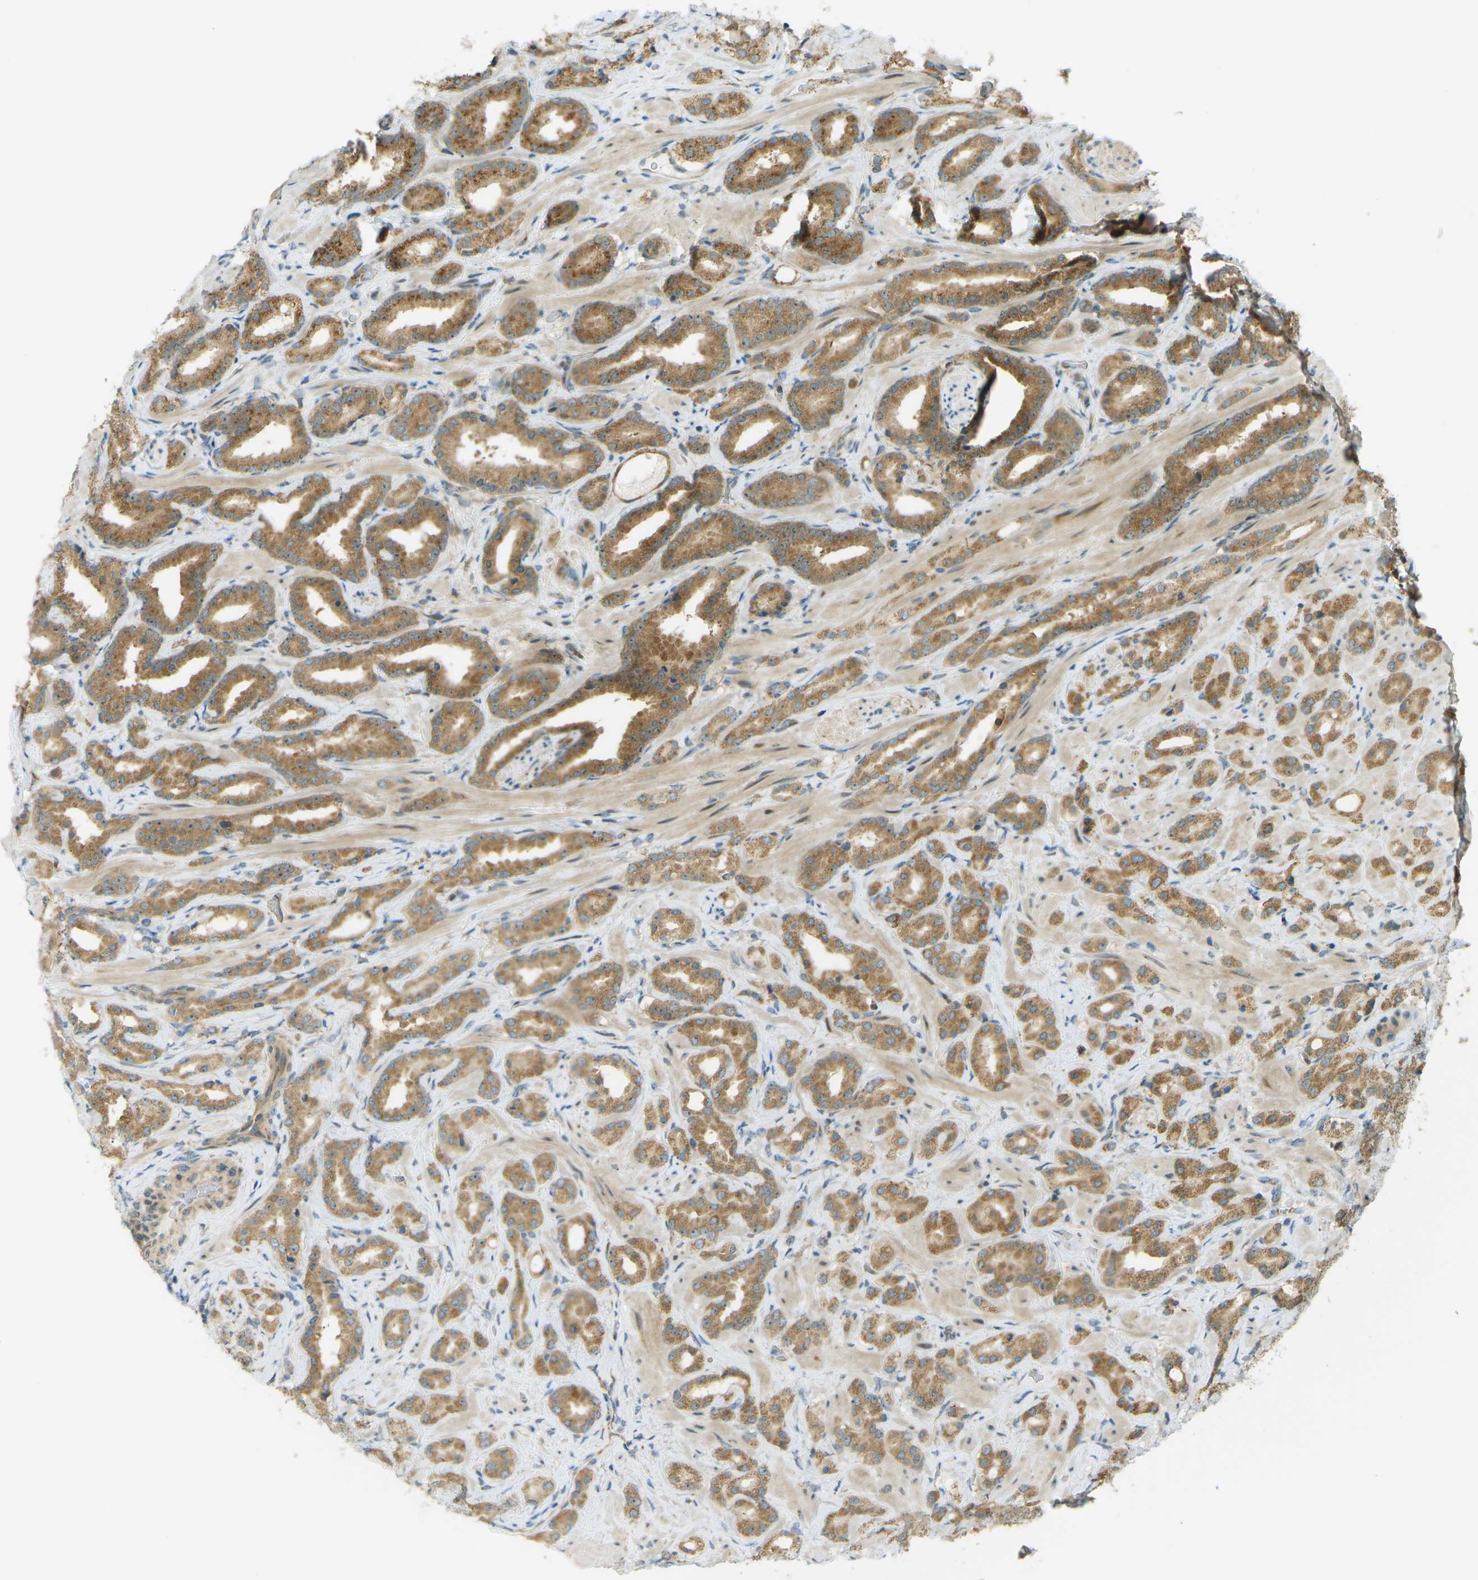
{"staining": {"intensity": "moderate", "quantity": ">75%", "location": "cytoplasmic/membranous"}, "tissue": "prostate cancer", "cell_type": "Tumor cells", "image_type": "cancer", "snomed": [{"axis": "morphology", "description": "Adenocarcinoma, High grade"}, {"axis": "topography", "description": "Prostate"}], "caption": "The immunohistochemical stain highlights moderate cytoplasmic/membranous expression in tumor cells of prostate adenocarcinoma (high-grade) tissue.", "gene": "CCDC186", "patient": {"sex": "male", "age": 64}}